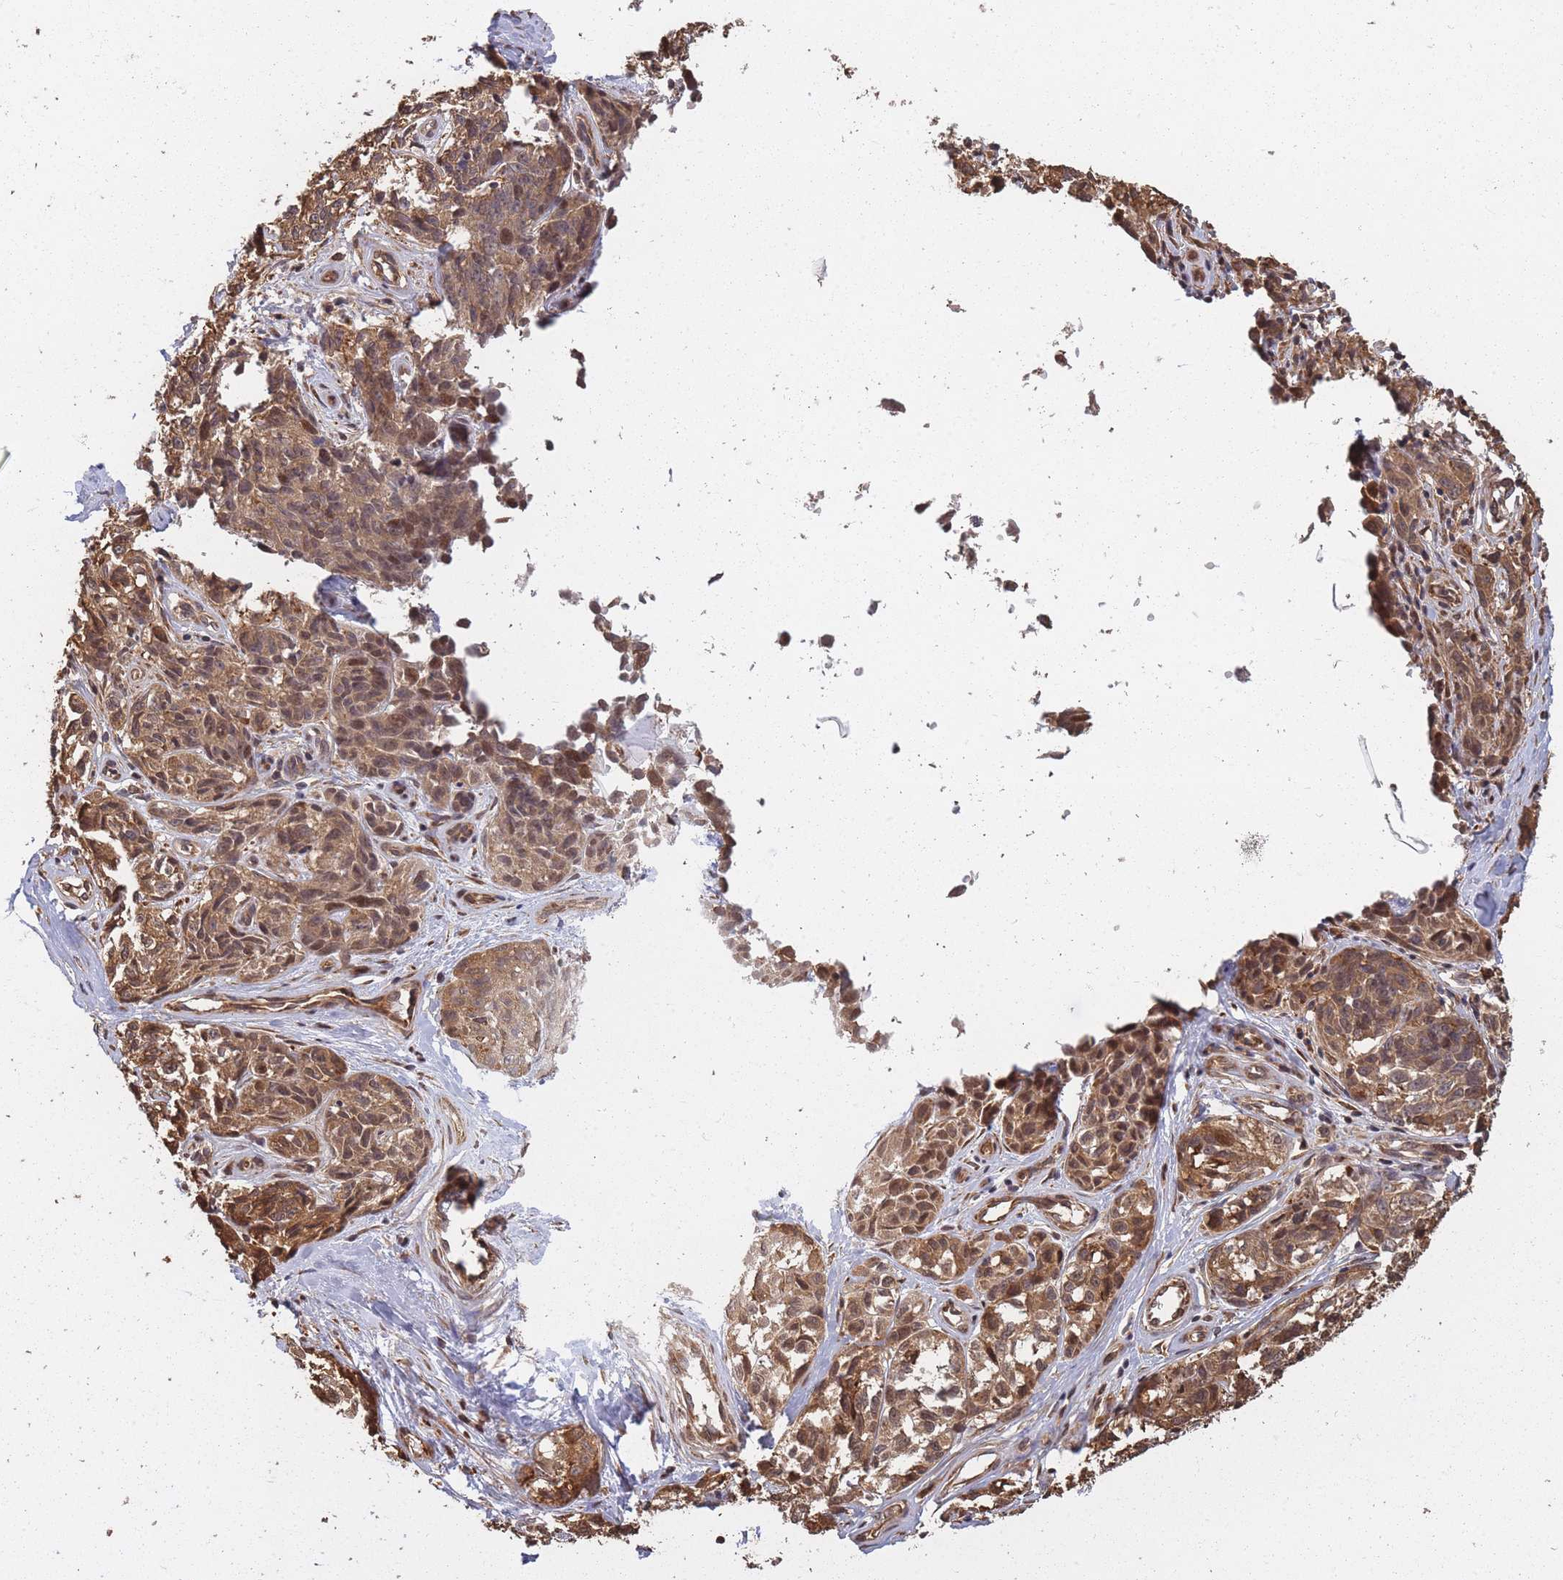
{"staining": {"intensity": "moderate", "quantity": ">75%", "location": "cytoplasmic/membranous"}, "tissue": "melanoma", "cell_type": "Tumor cells", "image_type": "cancer", "snomed": [{"axis": "morphology", "description": "Normal tissue, NOS"}, {"axis": "morphology", "description": "Malignant melanoma, NOS"}, {"axis": "topography", "description": "Skin"}], "caption": "DAB immunohistochemical staining of malignant melanoma displays moderate cytoplasmic/membranous protein staining in approximately >75% of tumor cells. (Brightfield microscopy of DAB IHC at high magnification).", "gene": "ARL13B", "patient": {"sex": "female", "age": 64}}